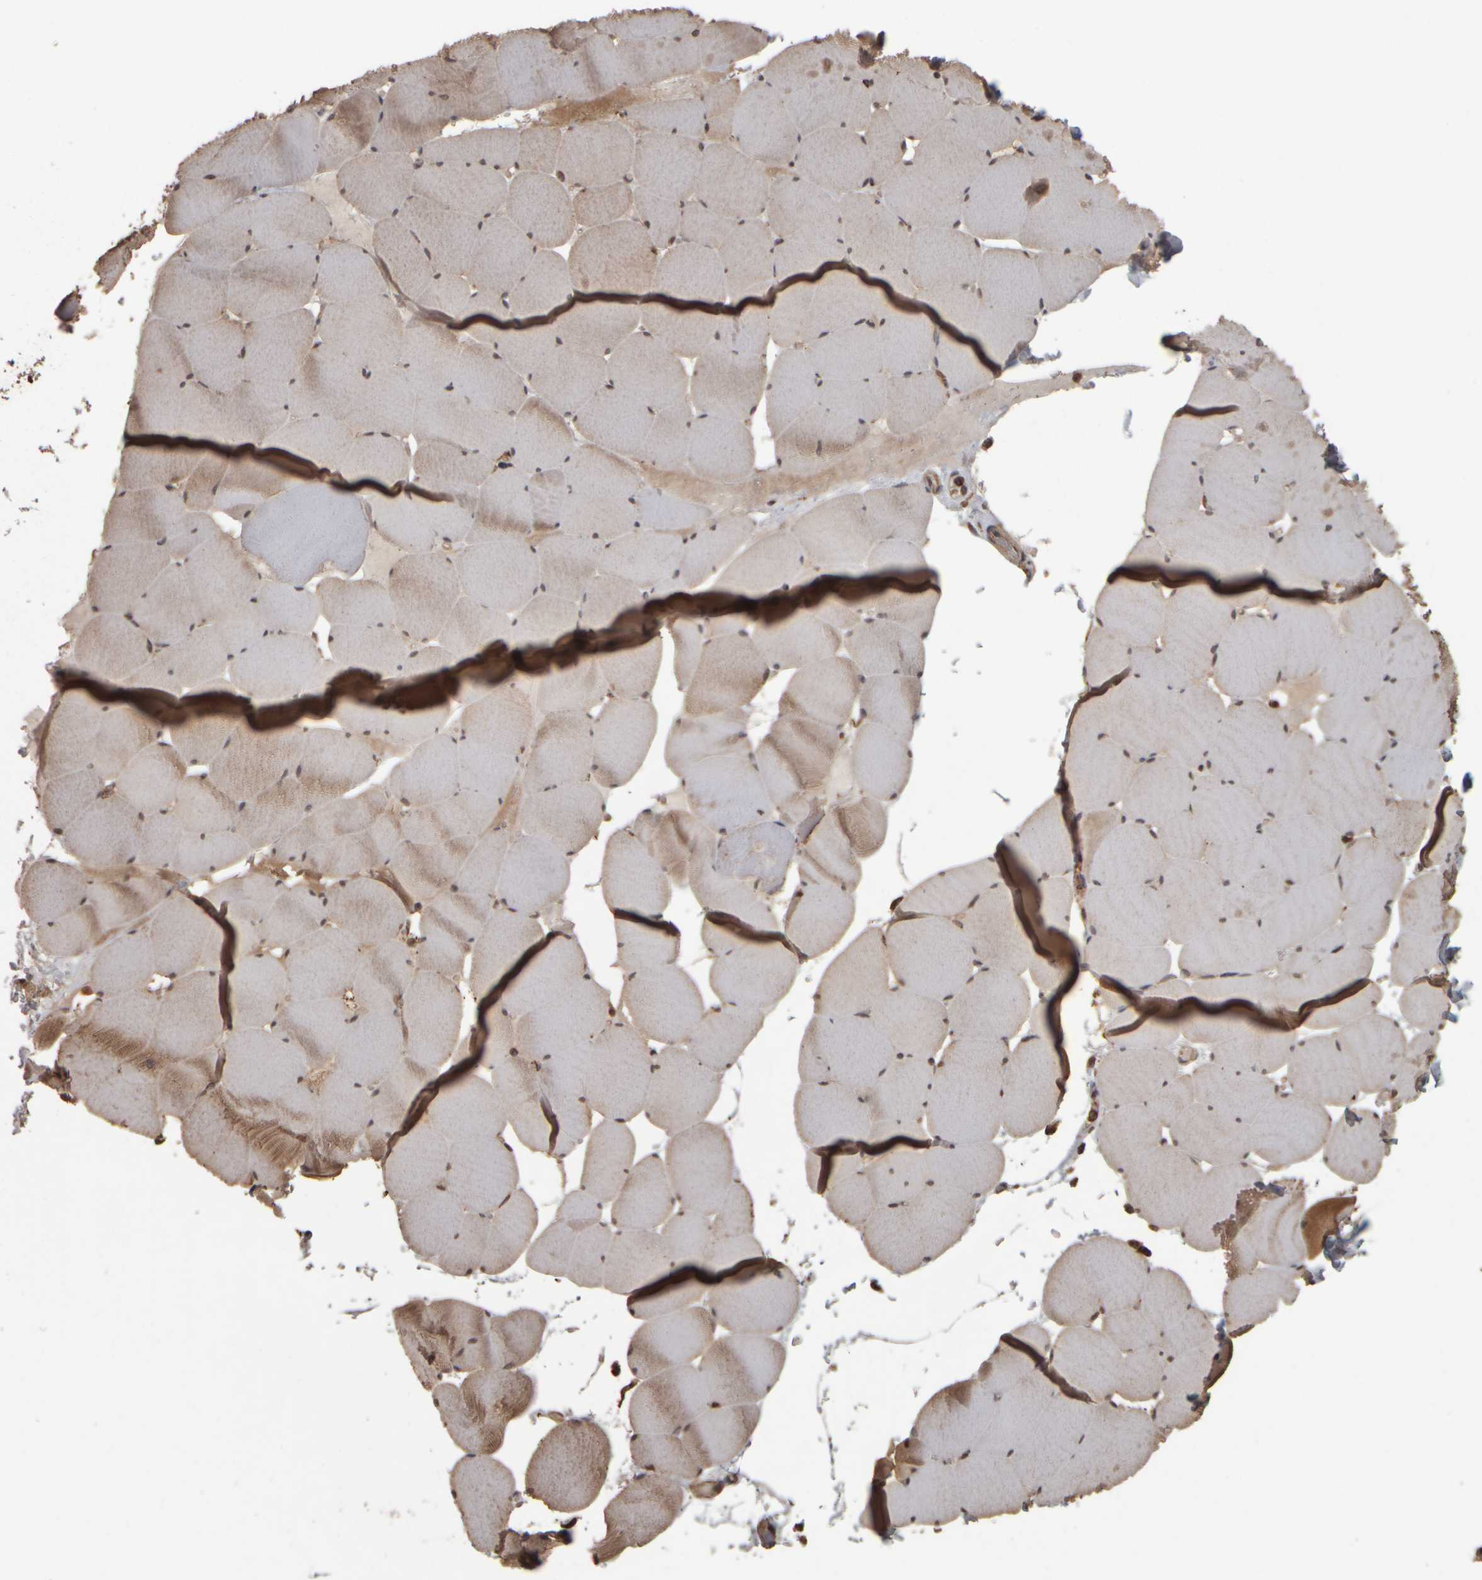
{"staining": {"intensity": "moderate", "quantity": ">75%", "location": "cytoplasmic/membranous"}, "tissue": "skeletal muscle", "cell_type": "Myocytes", "image_type": "normal", "snomed": [{"axis": "morphology", "description": "Normal tissue, NOS"}, {"axis": "topography", "description": "Skeletal muscle"}], "caption": "Moderate cytoplasmic/membranous protein staining is identified in approximately >75% of myocytes in skeletal muscle.", "gene": "AGBL3", "patient": {"sex": "male", "age": 62}}